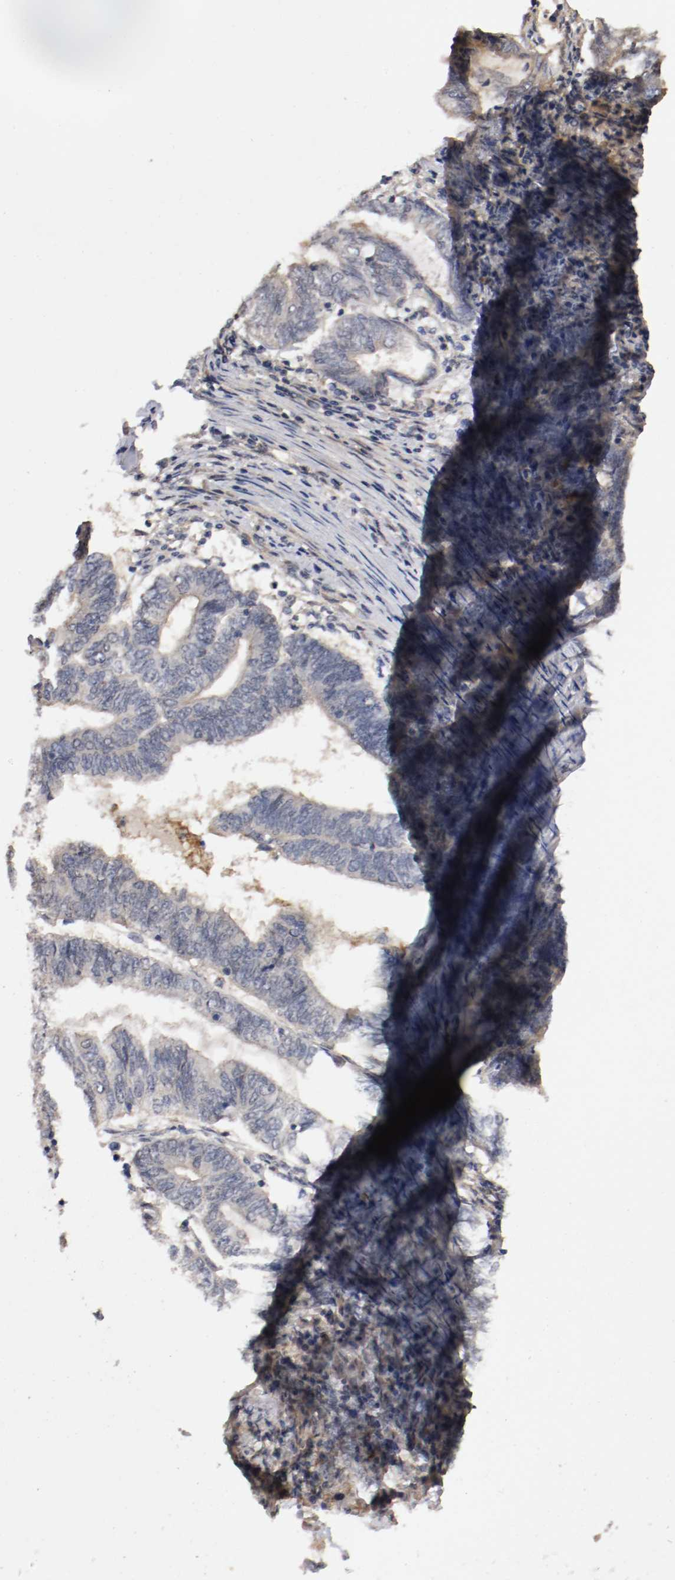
{"staining": {"intensity": "negative", "quantity": "none", "location": "none"}, "tissue": "endometrial cancer", "cell_type": "Tumor cells", "image_type": "cancer", "snomed": [{"axis": "morphology", "description": "Adenocarcinoma, NOS"}, {"axis": "topography", "description": "Uterus"}, {"axis": "topography", "description": "Endometrium"}], "caption": "Human endometrial cancer (adenocarcinoma) stained for a protein using immunohistochemistry (IHC) reveals no staining in tumor cells.", "gene": "TNFRSF1B", "patient": {"sex": "female", "age": 70}}